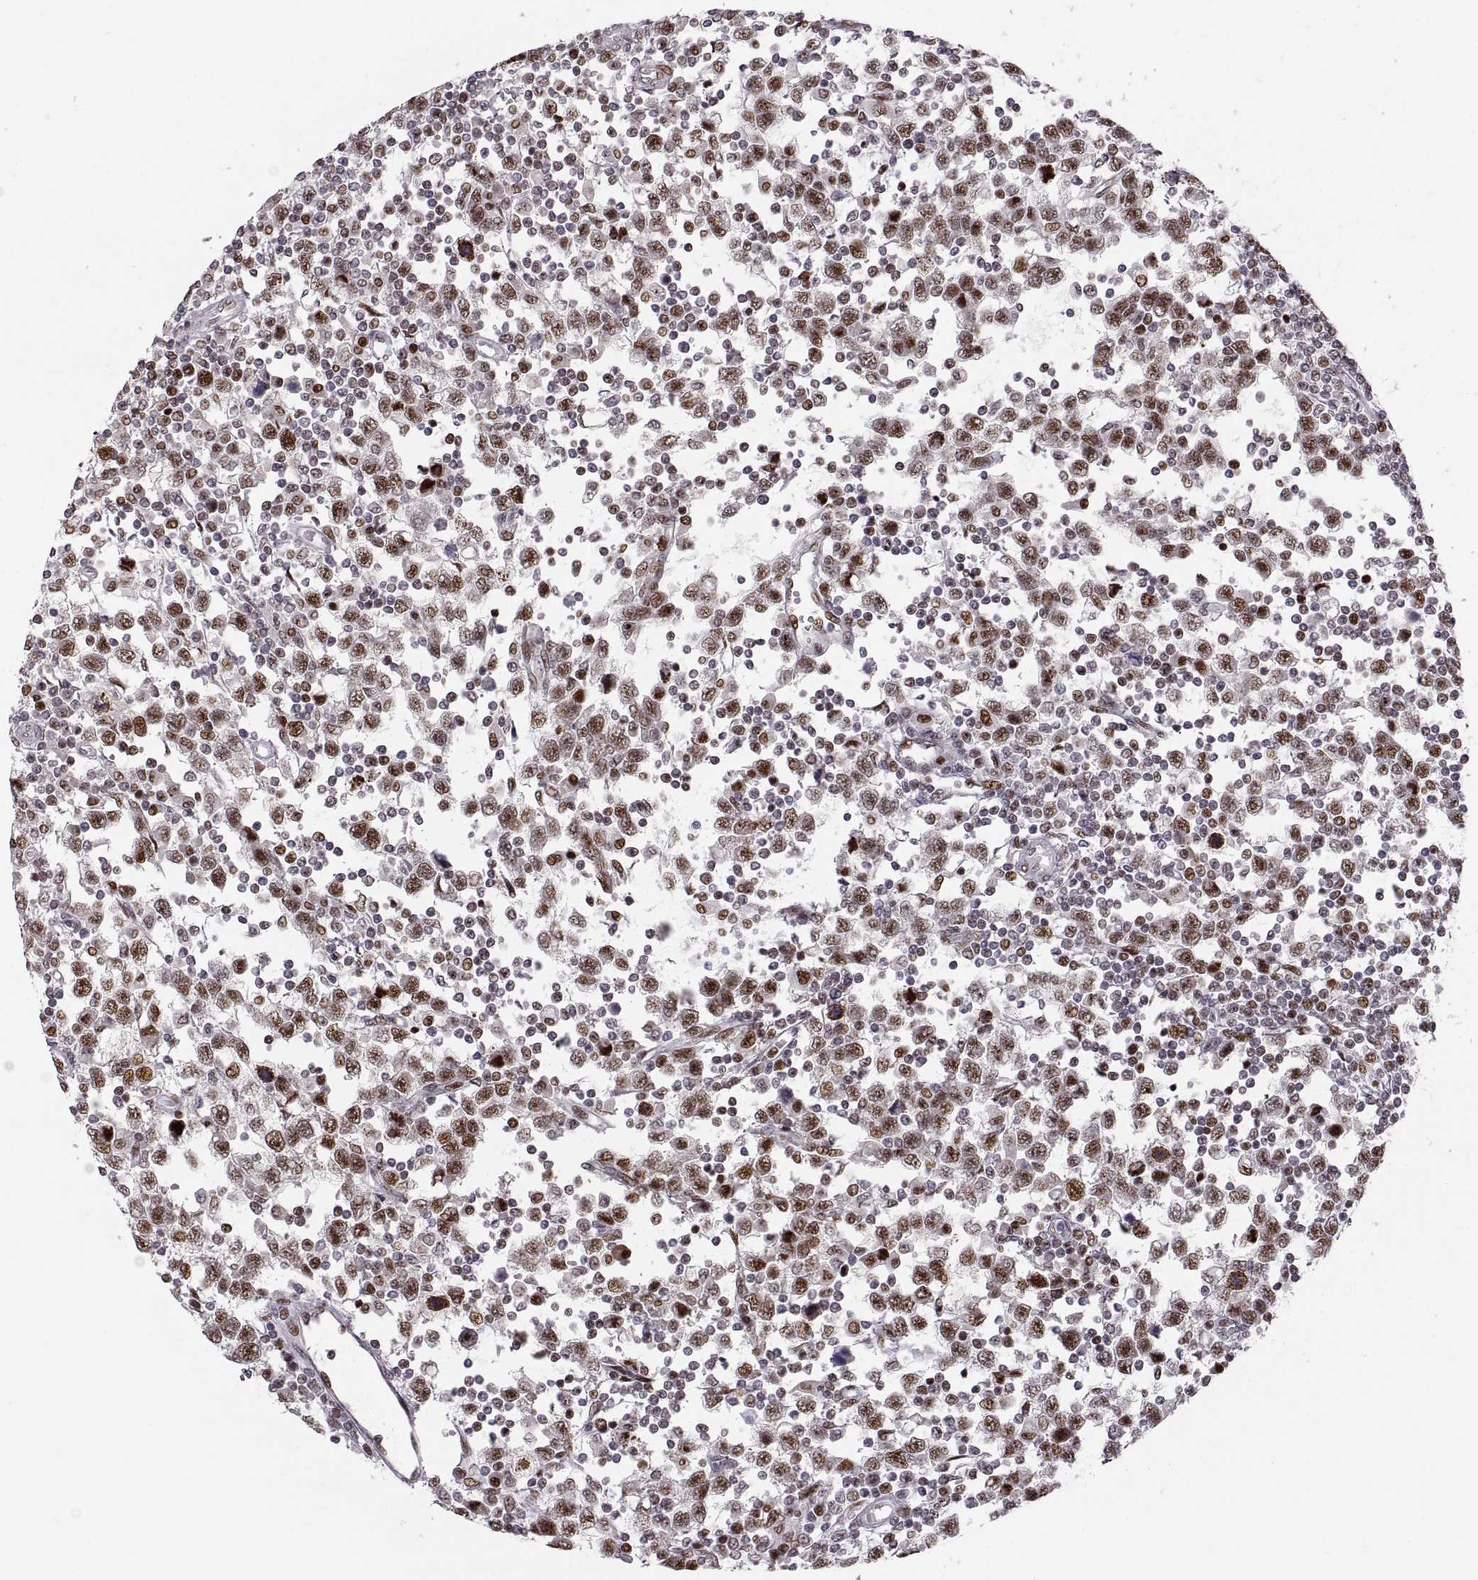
{"staining": {"intensity": "strong", "quantity": ">75%", "location": "nuclear"}, "tissue": "testis cancer", "cell_type": "Tumor cells", "image_type": "cancer", "snomed": [{"axis": "morphology", "description": "Seminoma, NOS"}, {"axis": "topography", "description": "Testis"}], "caption": "Immunohistochemical staining of testis seminoma exhibits high levels of strong nuclear protein expression in approximately >75% of tumor cells. (Brightfield microscopy of DAB IHC at high magnification).", "gene": "SNAI1", "patient": {"sex": "male", "age": 34}}